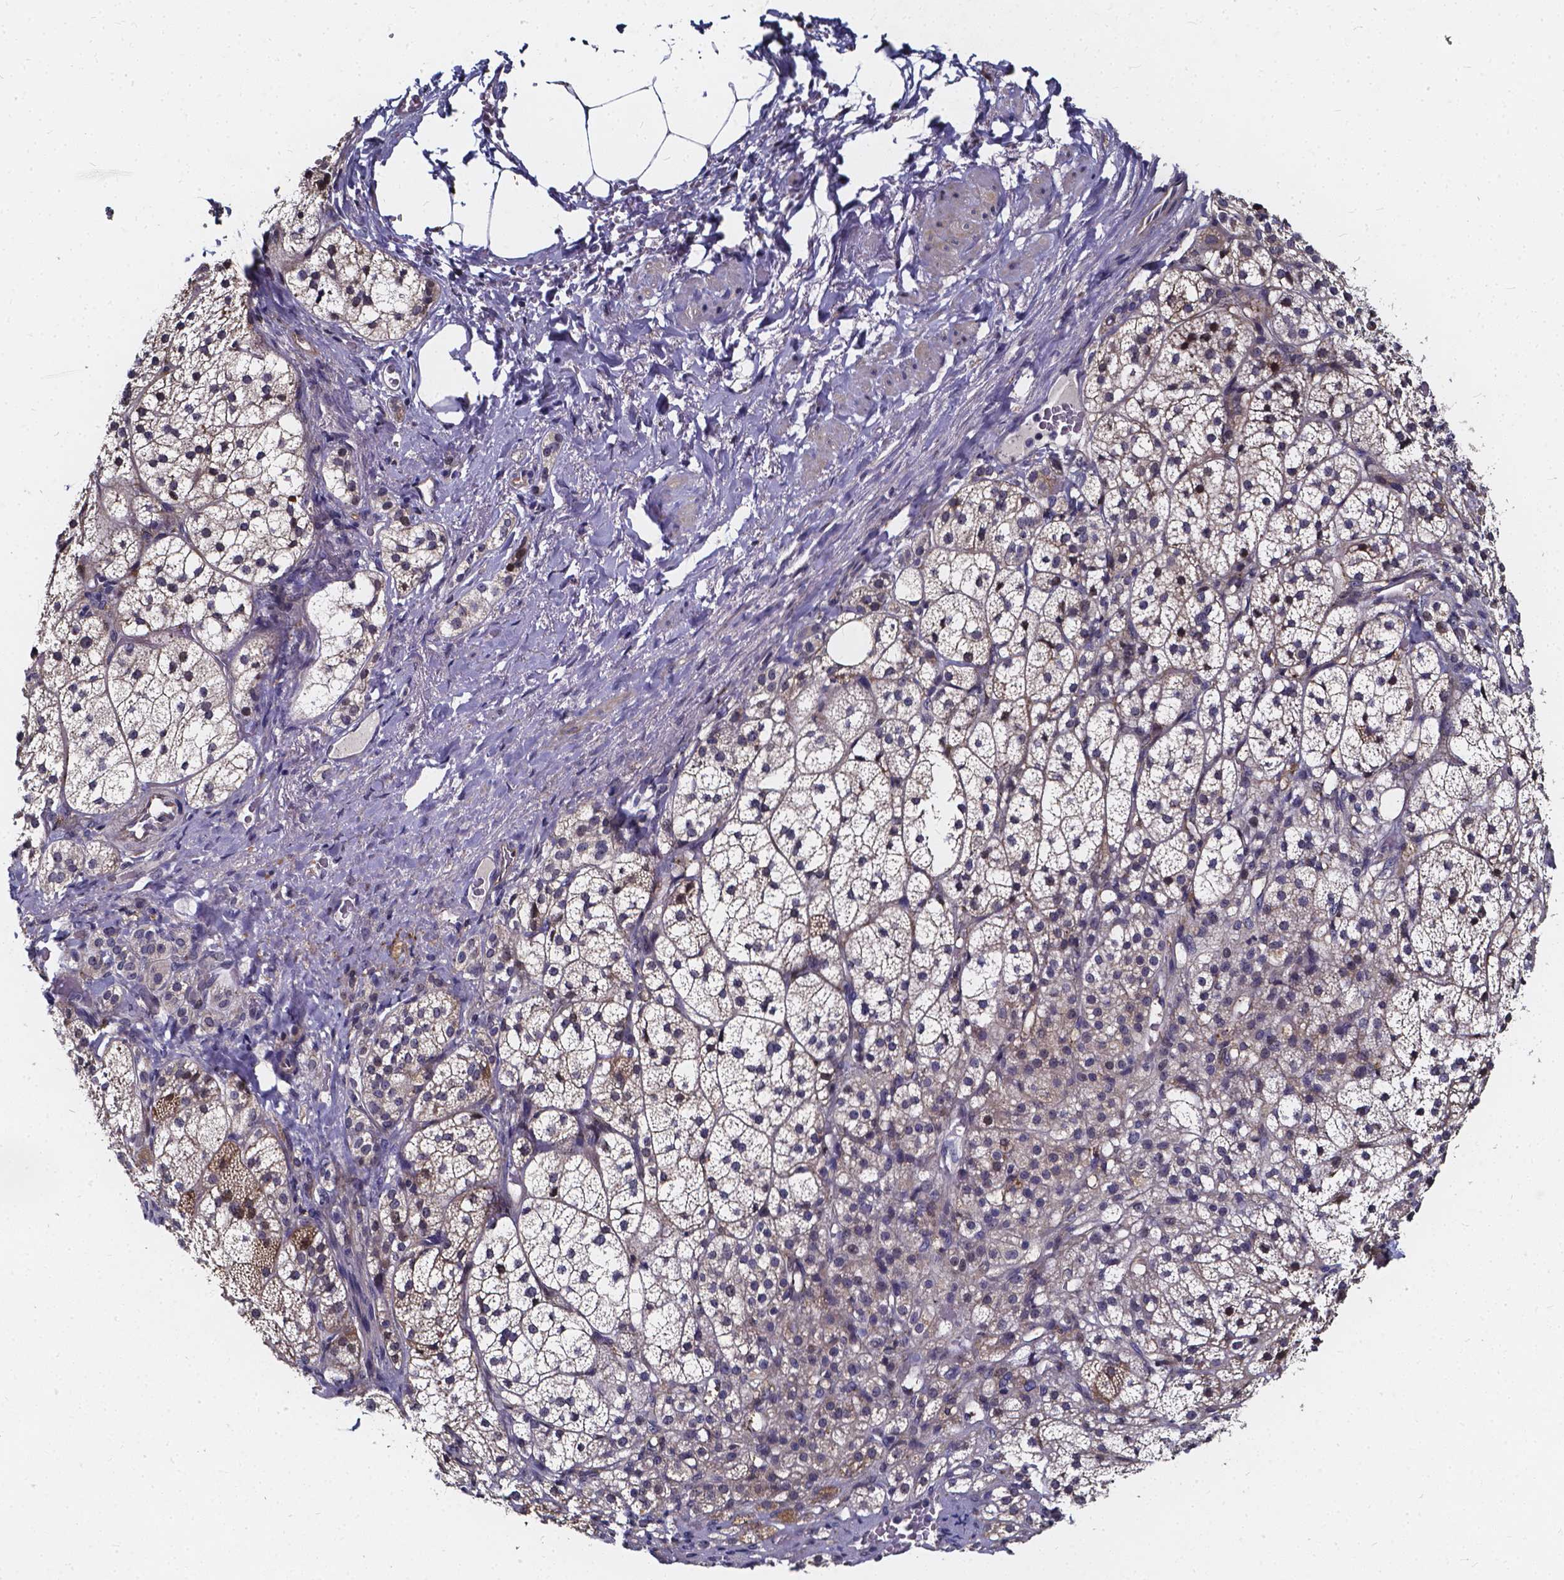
{"staining": {"intensity": "moderate", "quantity": "25%-75%", "location": "cytoplasmic/membranous"}, "tissue": "adrenal gland", "cell_type": "Glandular cells", "image_type": "normal", "snomed": [{"axis": "morphology", "description": "Normal tissue, NOS"}, {"axis": "topography", "description": "Adrenal gland"}], "caption": "Glandular cells show moderate cytoplasmic/membranous staining in about 25%-75% of cells in unremarkable adrenal gland.", "gene": "SOWAHA", "patient": {"sex": "female", "age": 60}}